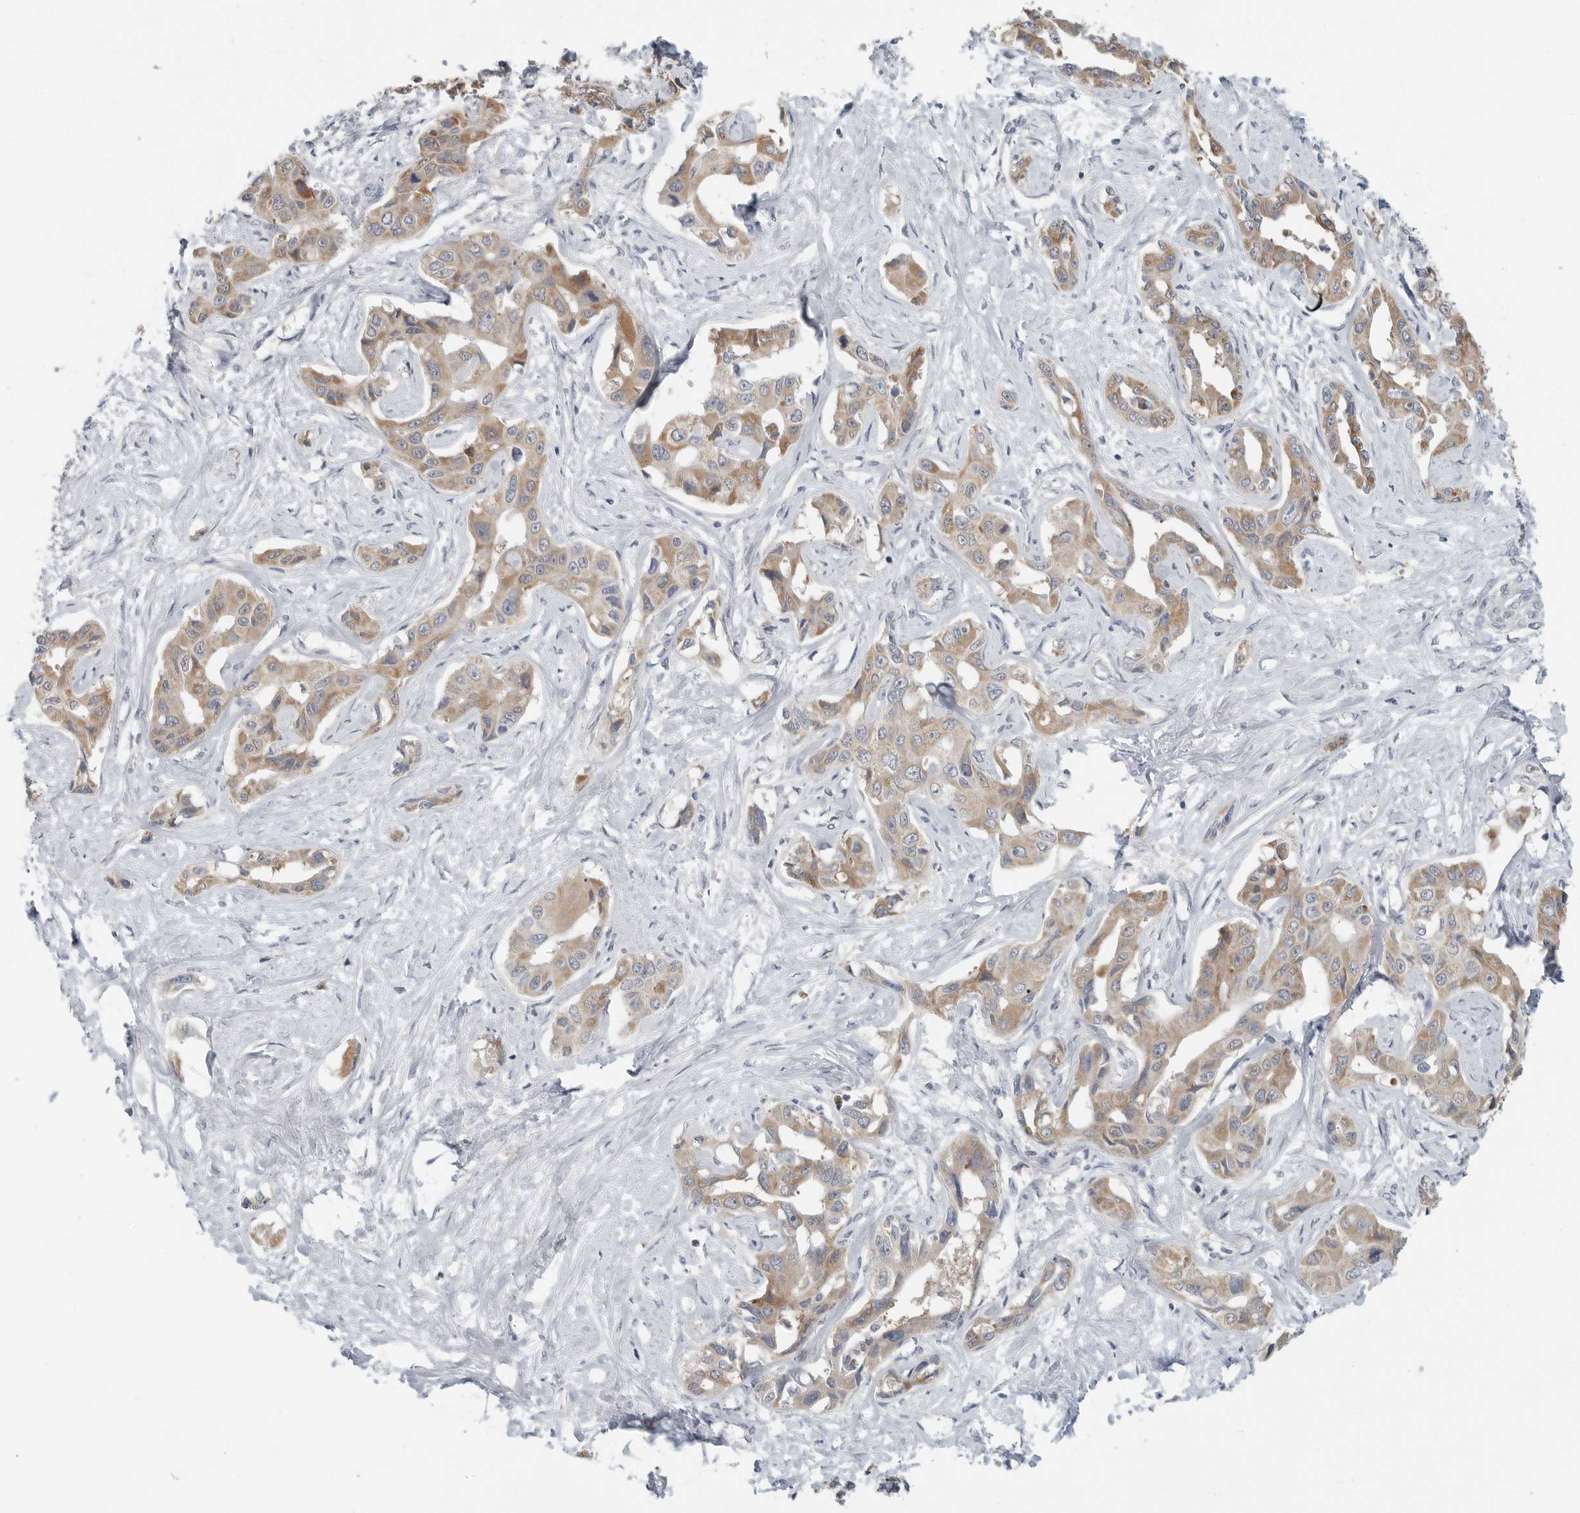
{"staining": {"intensity": "moderate", "quantity": ">75%", "location": "cytoplasmic/membranous"}, "tissue": "liver cancer", "cell_type": "Tumor cells", "image_type": "cancer", "snomed": [{"axis": "morphology", "description": "Cholangiocarcinoma"}, {"axis": "topography", "description": "Liver"}], "caption": "High-power microscopy captured an immunohistochemistry (IHC) micrograph of cholangiocarcinoma (liver), revealing moderate cytoplasmic/membranous positivity in about >75% of tumor cells.", "gene": "IL12RB2", "patient": {"sex": "male", "age": 59}}